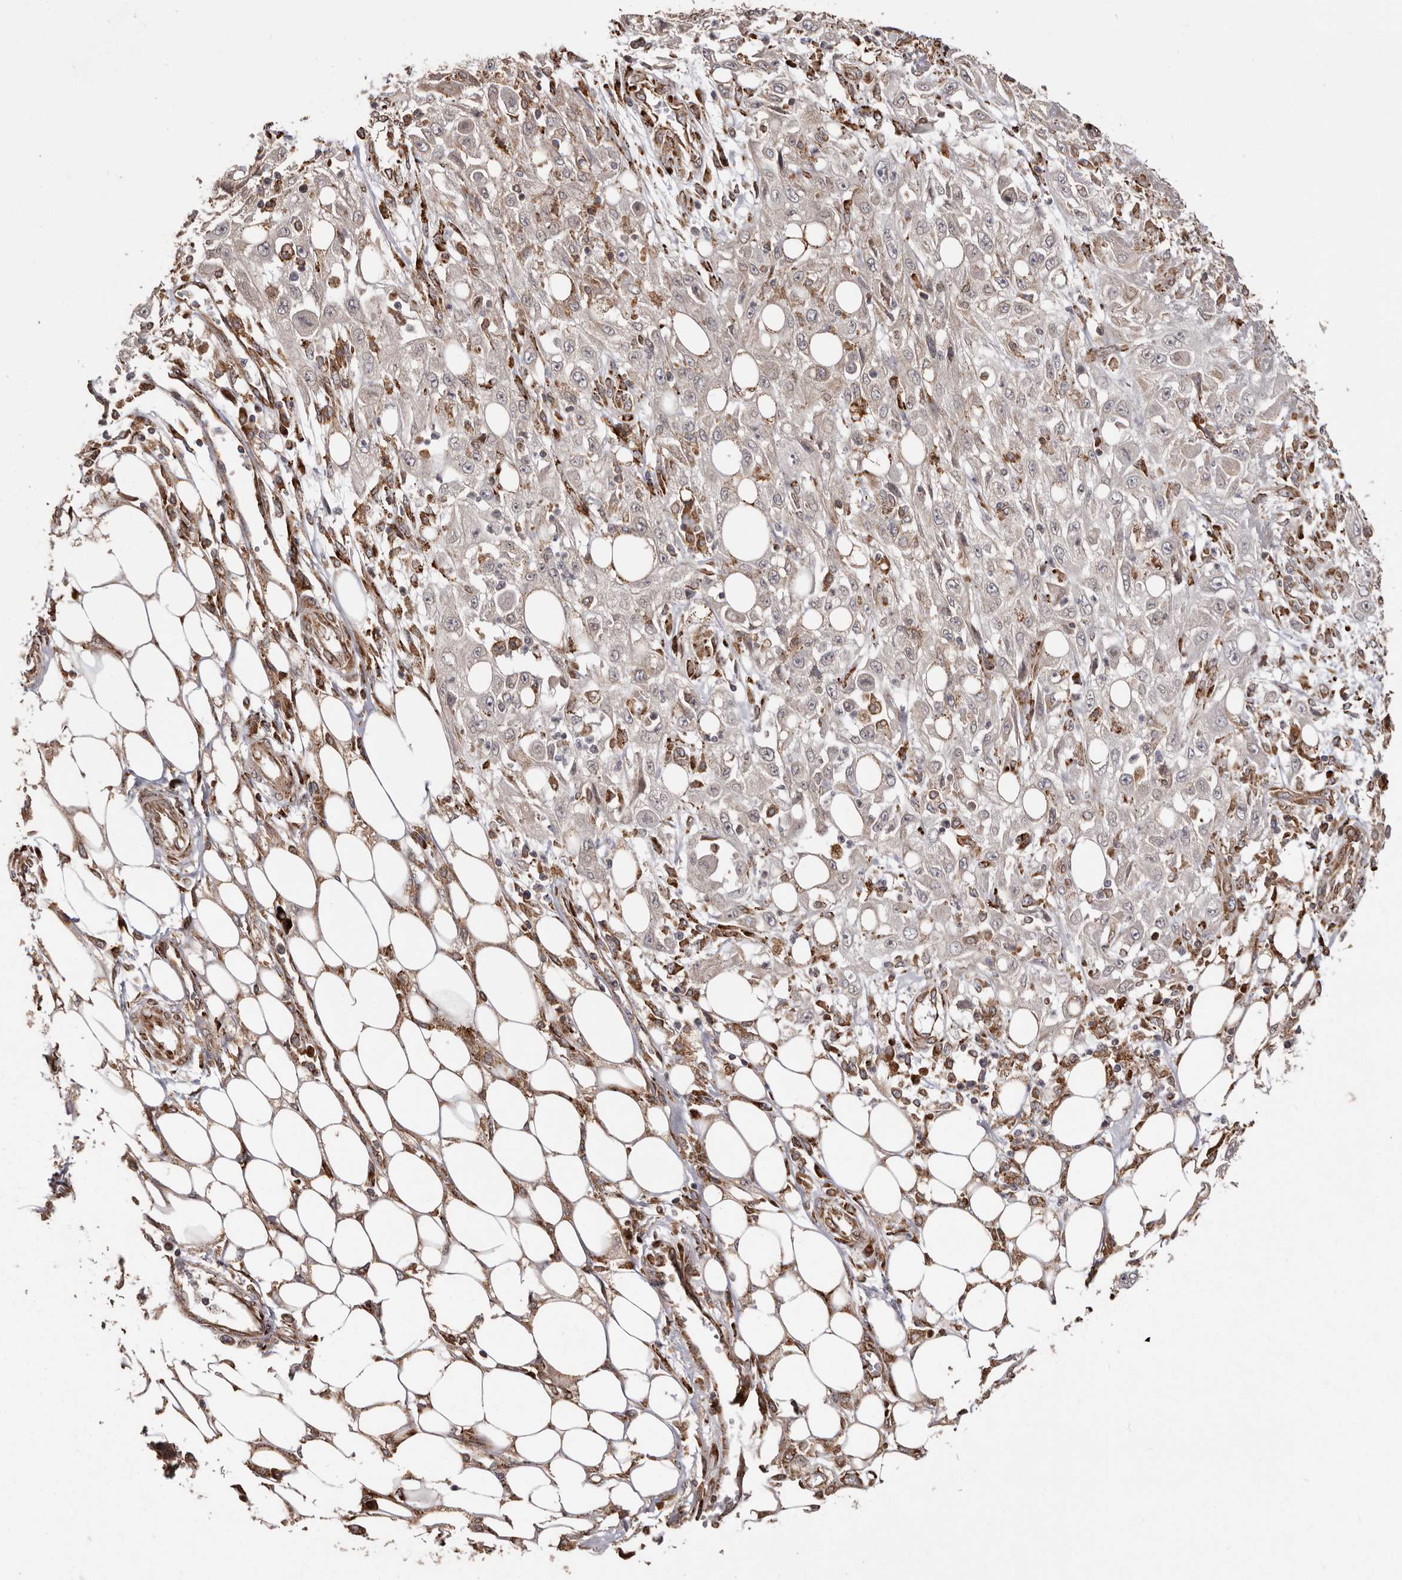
{"staining": {"intensity": "moderate", "quantity": "25%-75%", "location": "cytoplasmic/membranous"}, "tissue": "skin cancer", "cell_type": "Tumor cells", "image_type": "cancer", "snomed": [{"axis": "morphology", "description": "Squamous cell carcinoma, NOS"}, {"axis": "morphology", "description": "Squamous cell carcinoma, metastatic, NOS"}, {"axis": "topography", "description": "Skin"}, {"axis": "topography", "description": "Lymph node"}], "caption": "The immunohistochemical stain shows moderate cytoplasmic/membranous expression in tumor cells of skin cancer (metastatic squamous cell carcinoma) tissue.", "gene": "NUP43", "patient": {"sex": "male", "age": 75}}